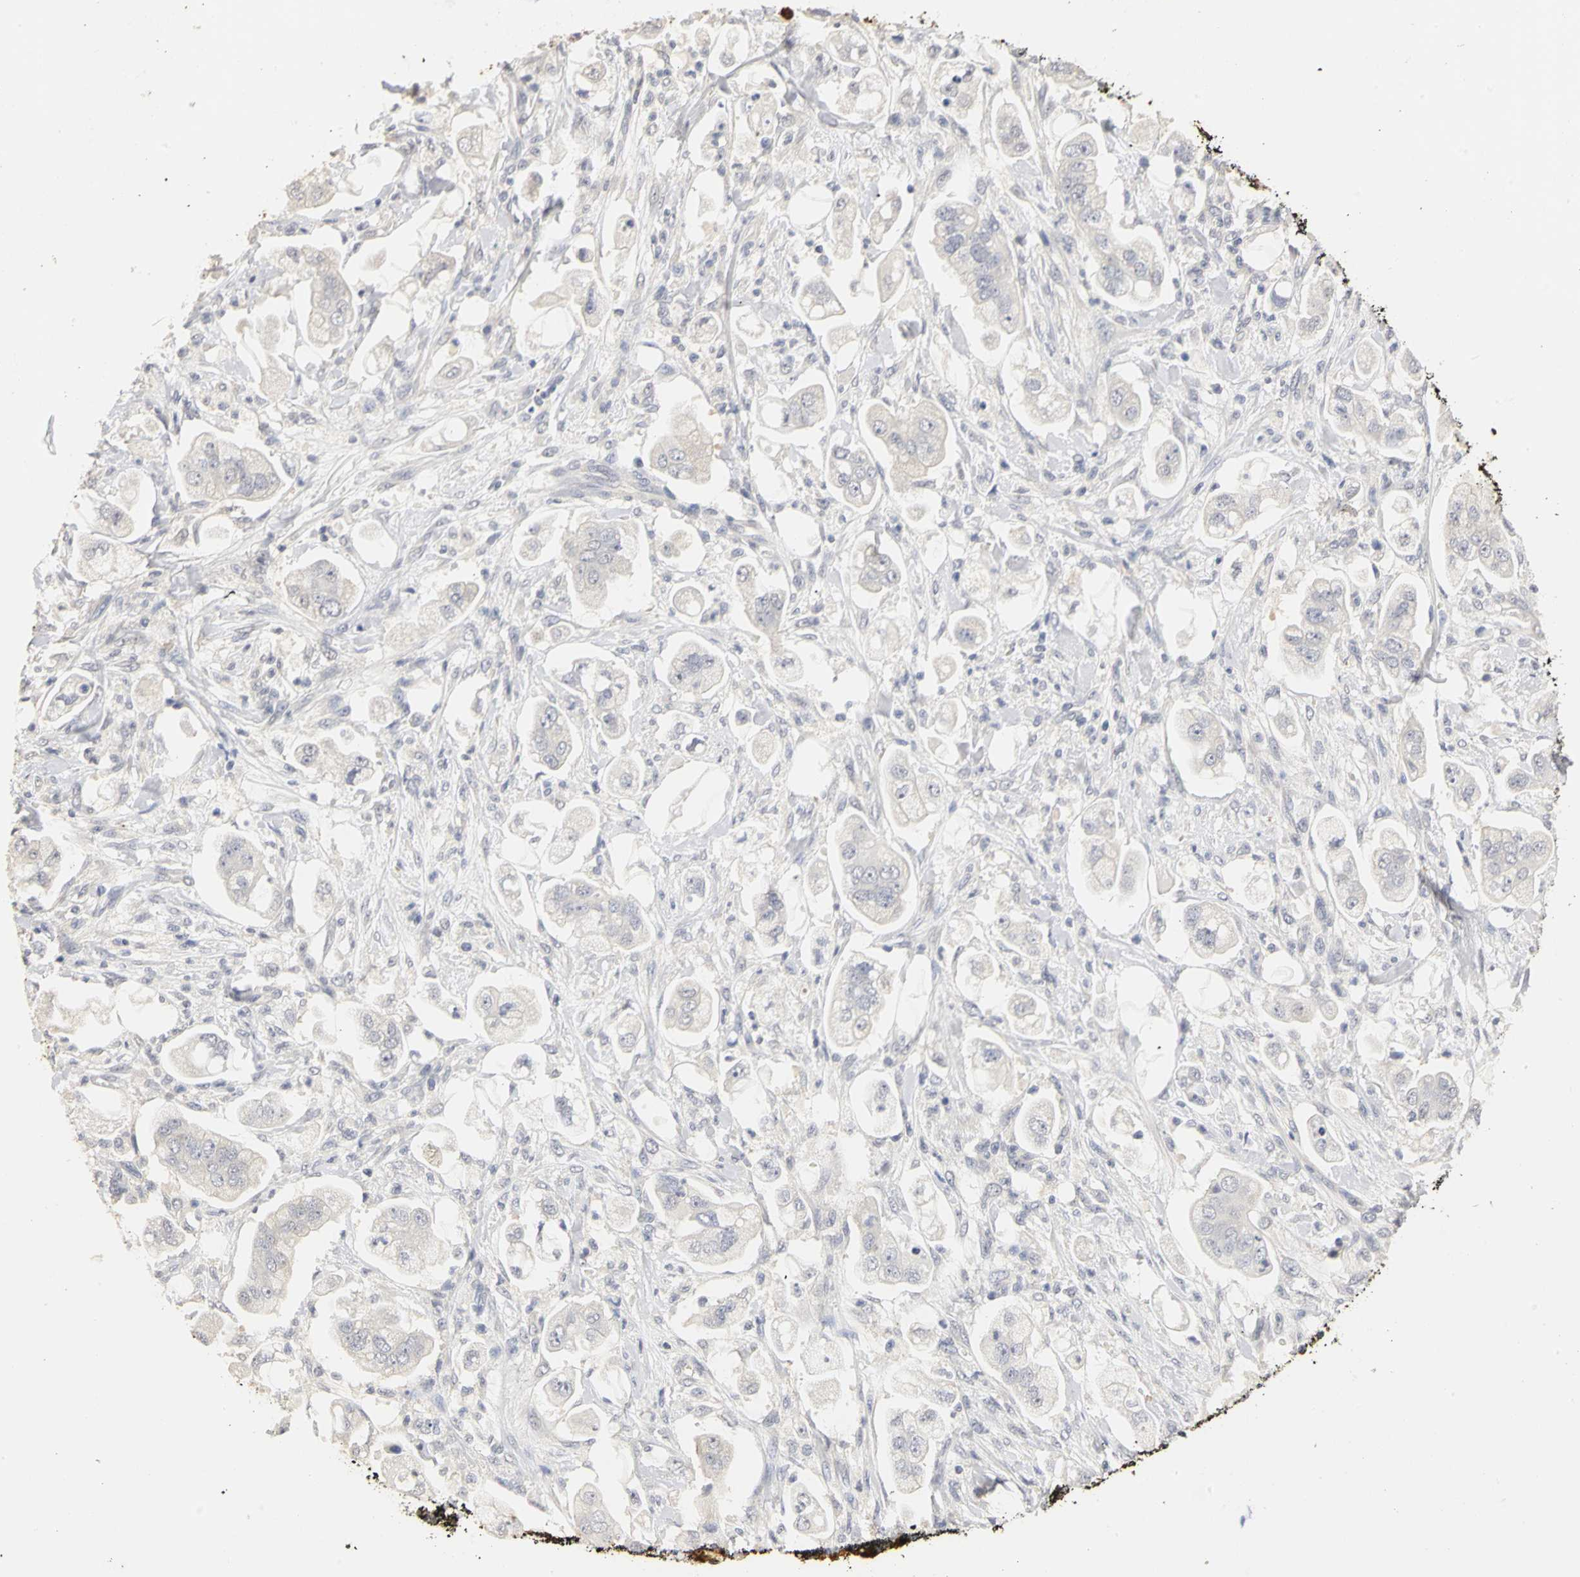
{"staining": {"intensity": "negative", "quantity": "none", "location": "none"}, "tissue": "stomach cancer", "cell_type": "Tumor cells", "image_type": "cancer", "snomed": [{"axis": "morphology", "description": "Adenocarcinoma, NOS"}, {"axis": "topography", "description": "Stomach"}], "caption": "There is no significant staining in tumor cells of stomach adenocarcinoma. The staining was performed using DAB to visualize the protein expression in brown, while the nuclei were stained in blue with hematoxylin (Magnification: 20x).", "gene": "PGR", "patient": {"sex": "male", "age": 62}}